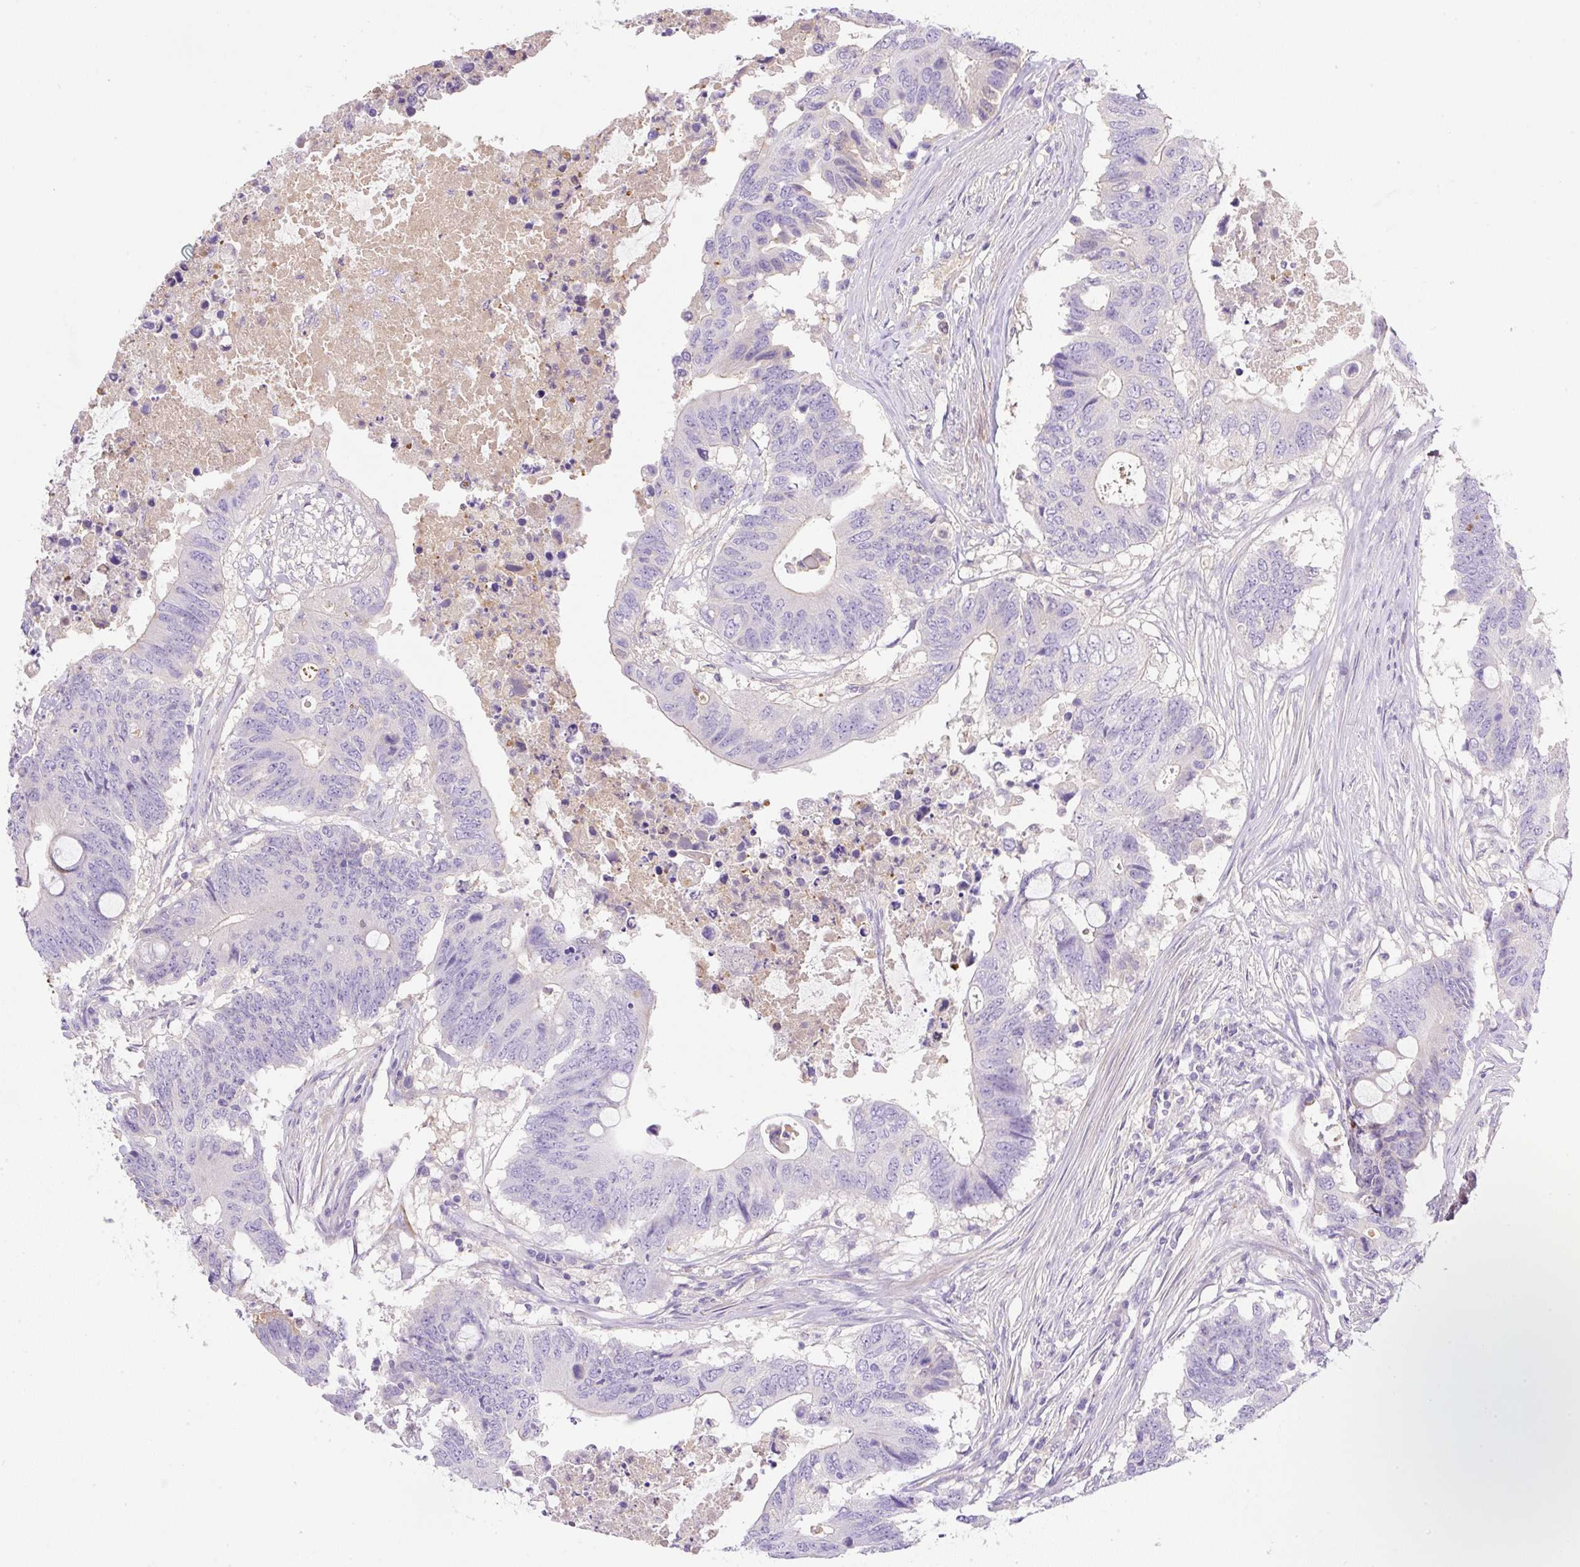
{"staining": {"intensity": "negative", "quantity": "none", "location": "none"}, "tissue": "colorectal cancer", "cell_type": "Tumor cells", "image_type": "cancer", "snomed": [{"axis": "morphology", "description": "Adenocarcinoma, NOS"}, {"axis": "topography", "description": "Colon"}], "caption": "Tumor cells show no significant protein positivity in adenocarcinoma (colorectal).", "gene": "TDRD15", "patient": {"sex": "male", "age": 71}}